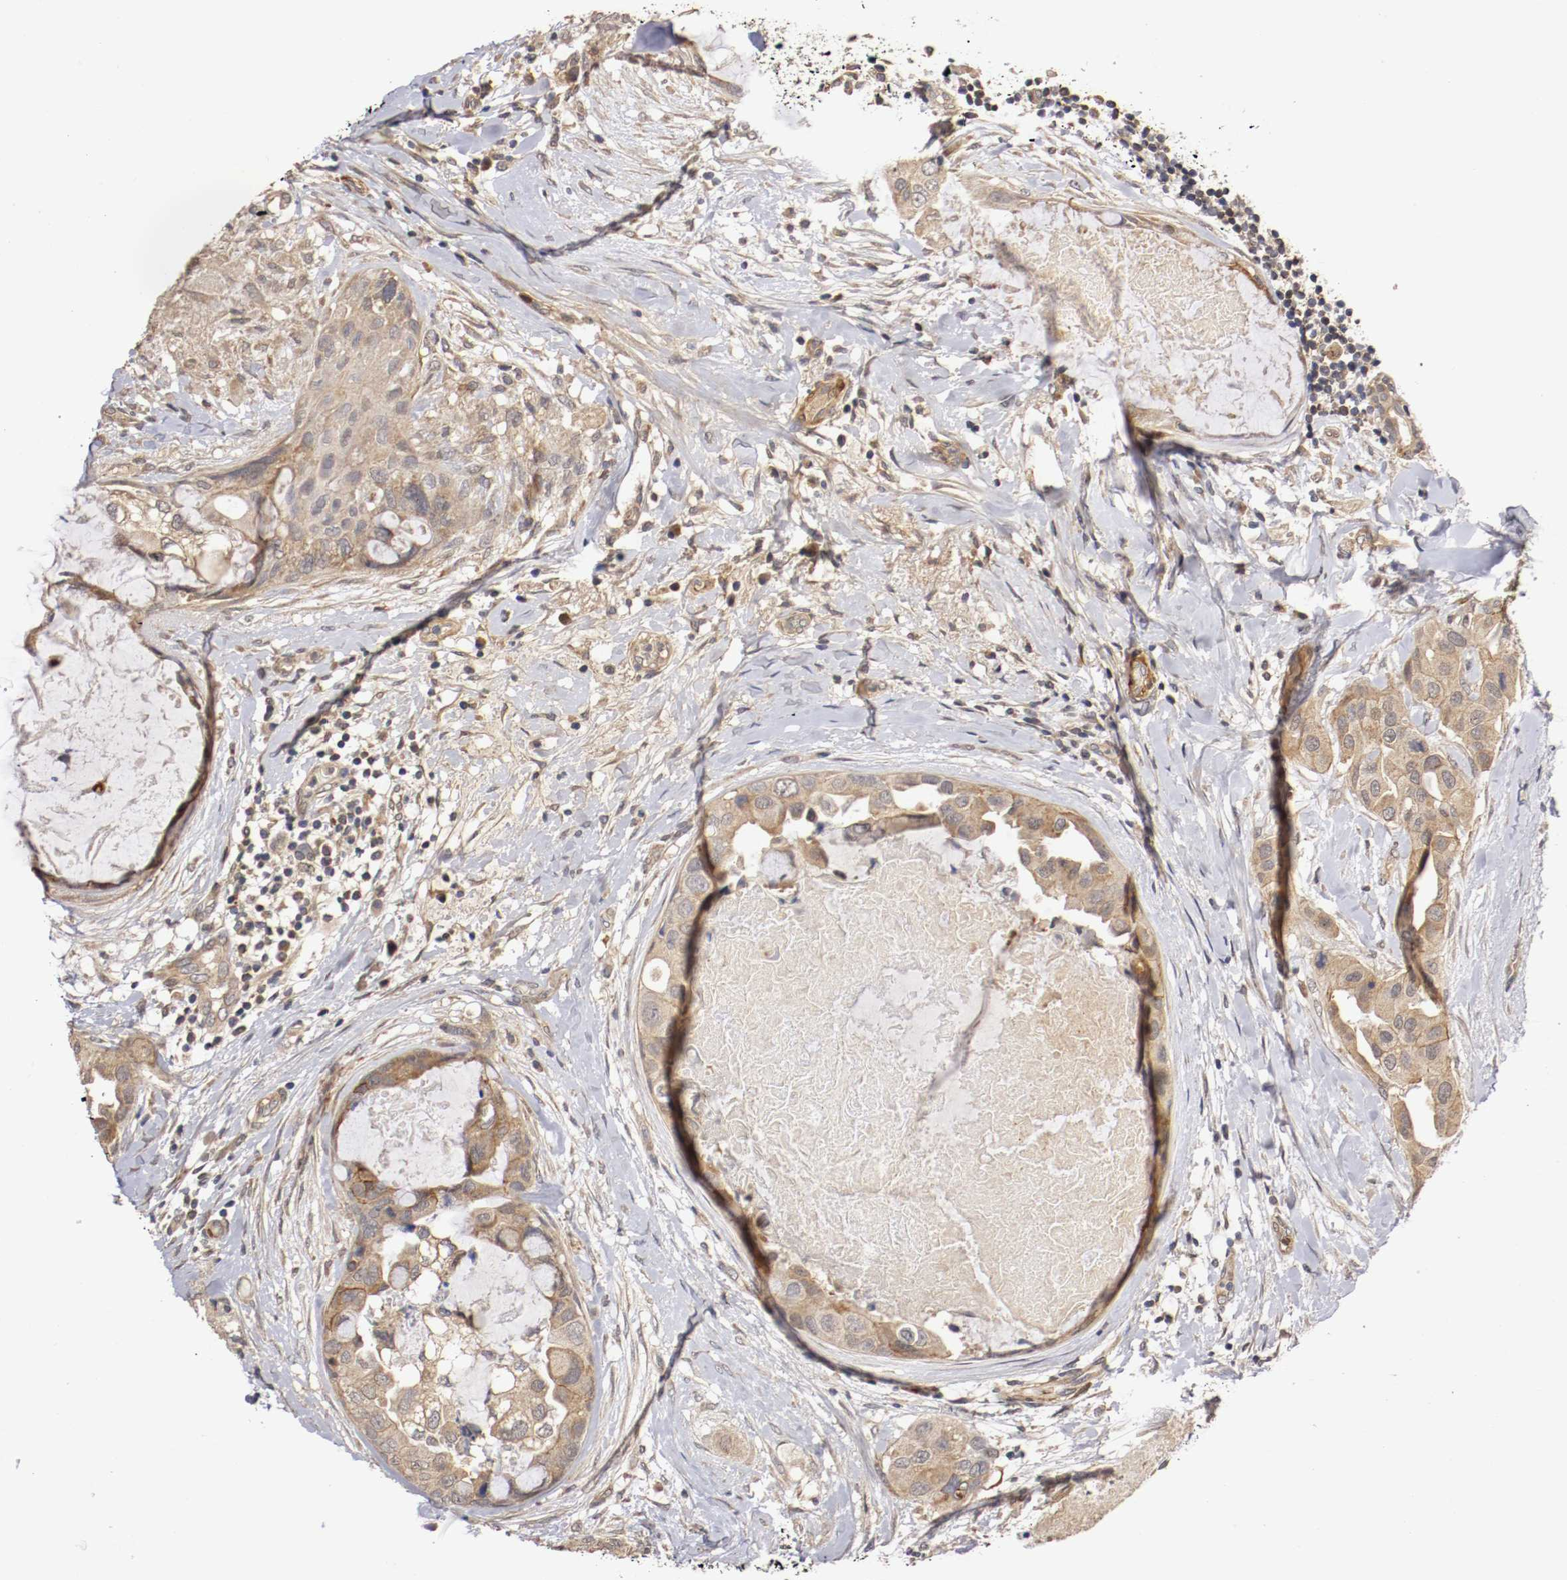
{"staining": {"intensity": "weak", "quantity": ">75%", "location": "cytoplasmic/membranous"}, "tissue": "breast cancer", "cell_type": "Tumor cells", "image_type": "cancer", "snomed": [{"axis": "morphology", "description": "Duct carcinoma"}, {"axis": "topography", "description": "Breast"}], "caption": "IHC (DAB) staining of human breast infiltrating ductal carcinoma shows weak cytoplasmic/membranous protein staining in about >75% of tumor cells.", "gene": "TNFRSF1B", "patient": {"sex": "female", "age": 40}}